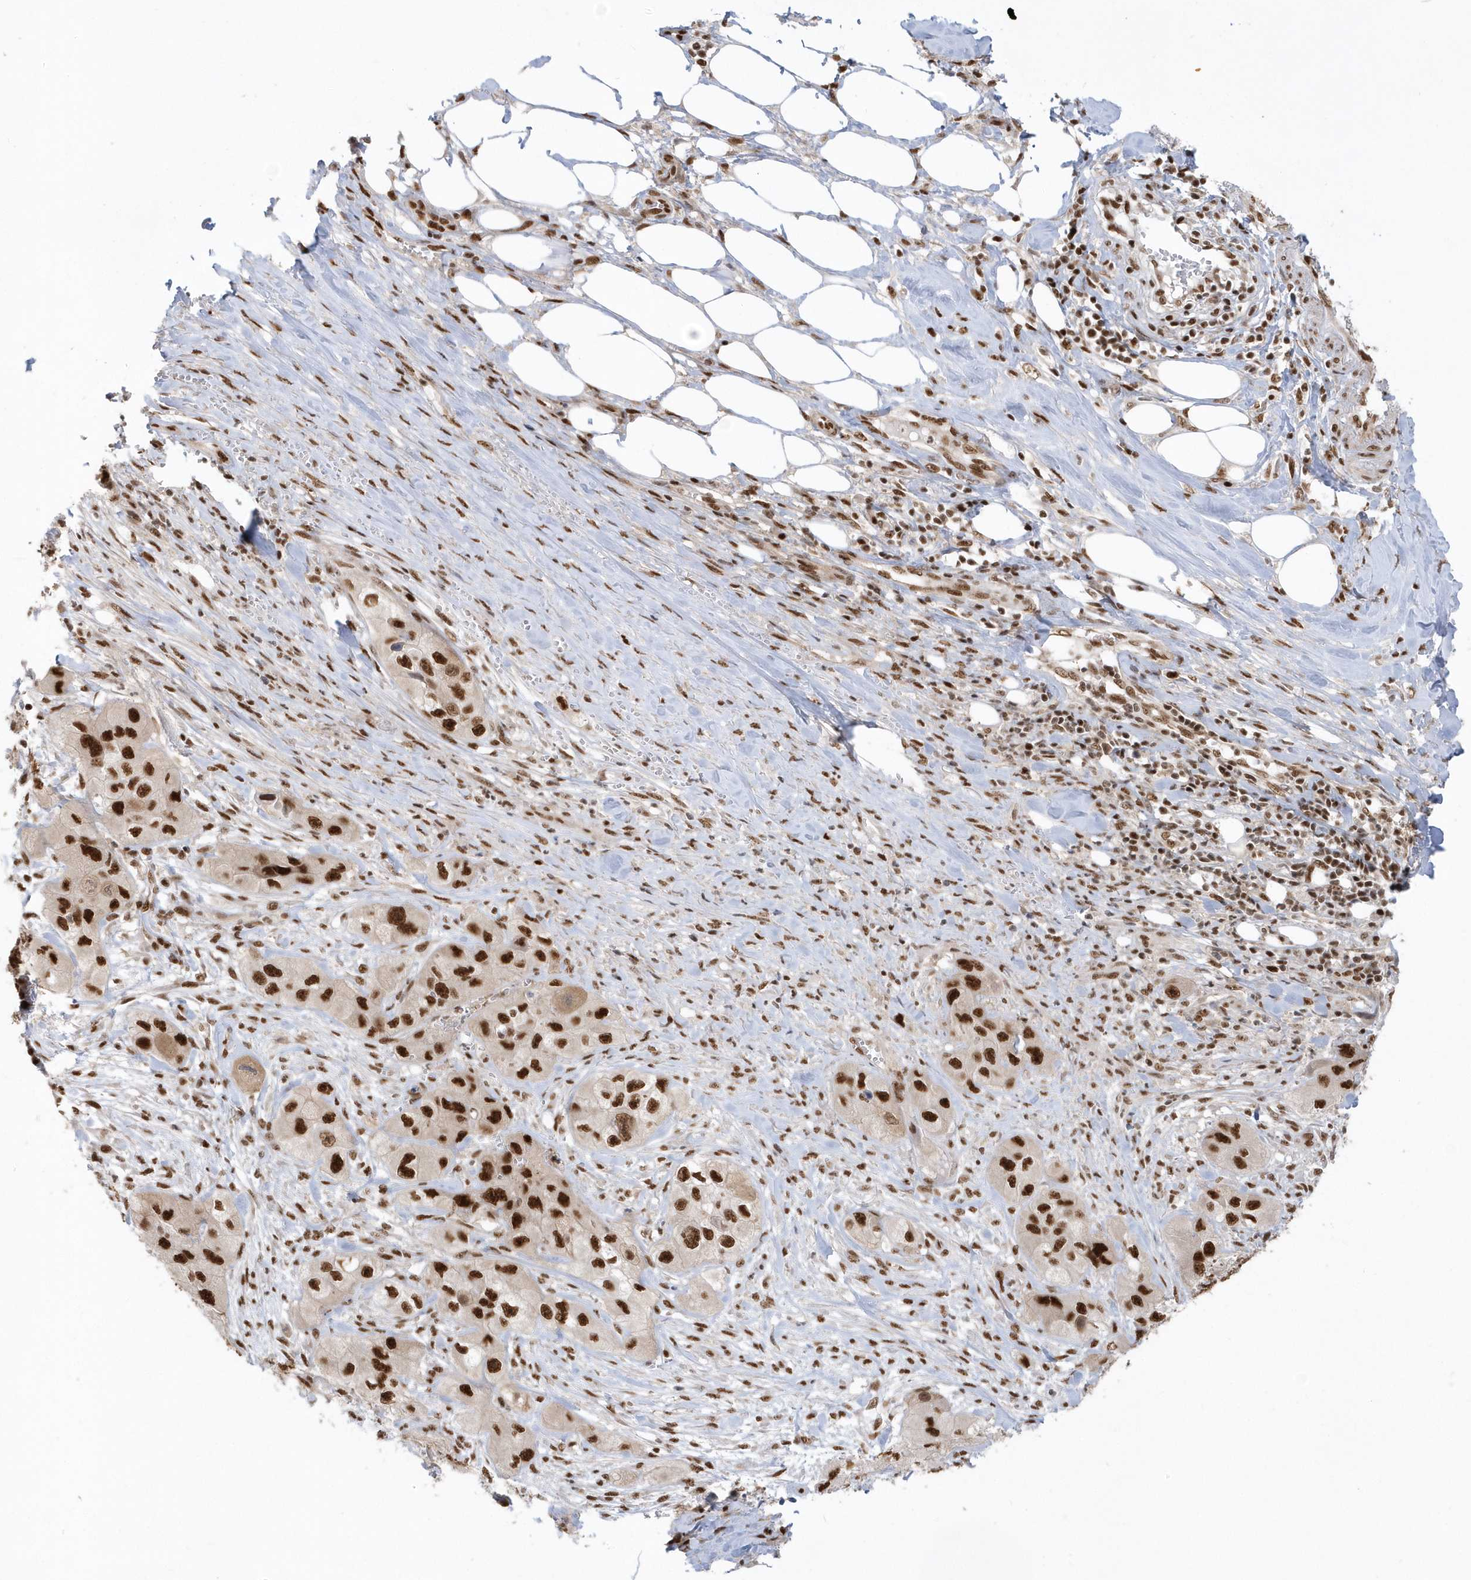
{"staining": {"intensity": "strong", "quantity": ">75%", "location": "nuclear"}, "tissue": "skin cancer", "cell_type": "Tumor cells", "image_type": "cancer", "snomed": [{"axis": "morphology", "description": "Squamous cell carcinoma, NOS"}, {"axis": "topography", "description": "Skin"}, {"axis": "topography", "description": "Subcutis"}], "caption": "There is high levels of strong nuclear staining in tumor cells of skin cancer (squamous cell carcinoma), as demonstrated by immunohistochemical staining (brown color).", "gene": "SEPHS1", "patient": {"sex": "male", "age": 73}}